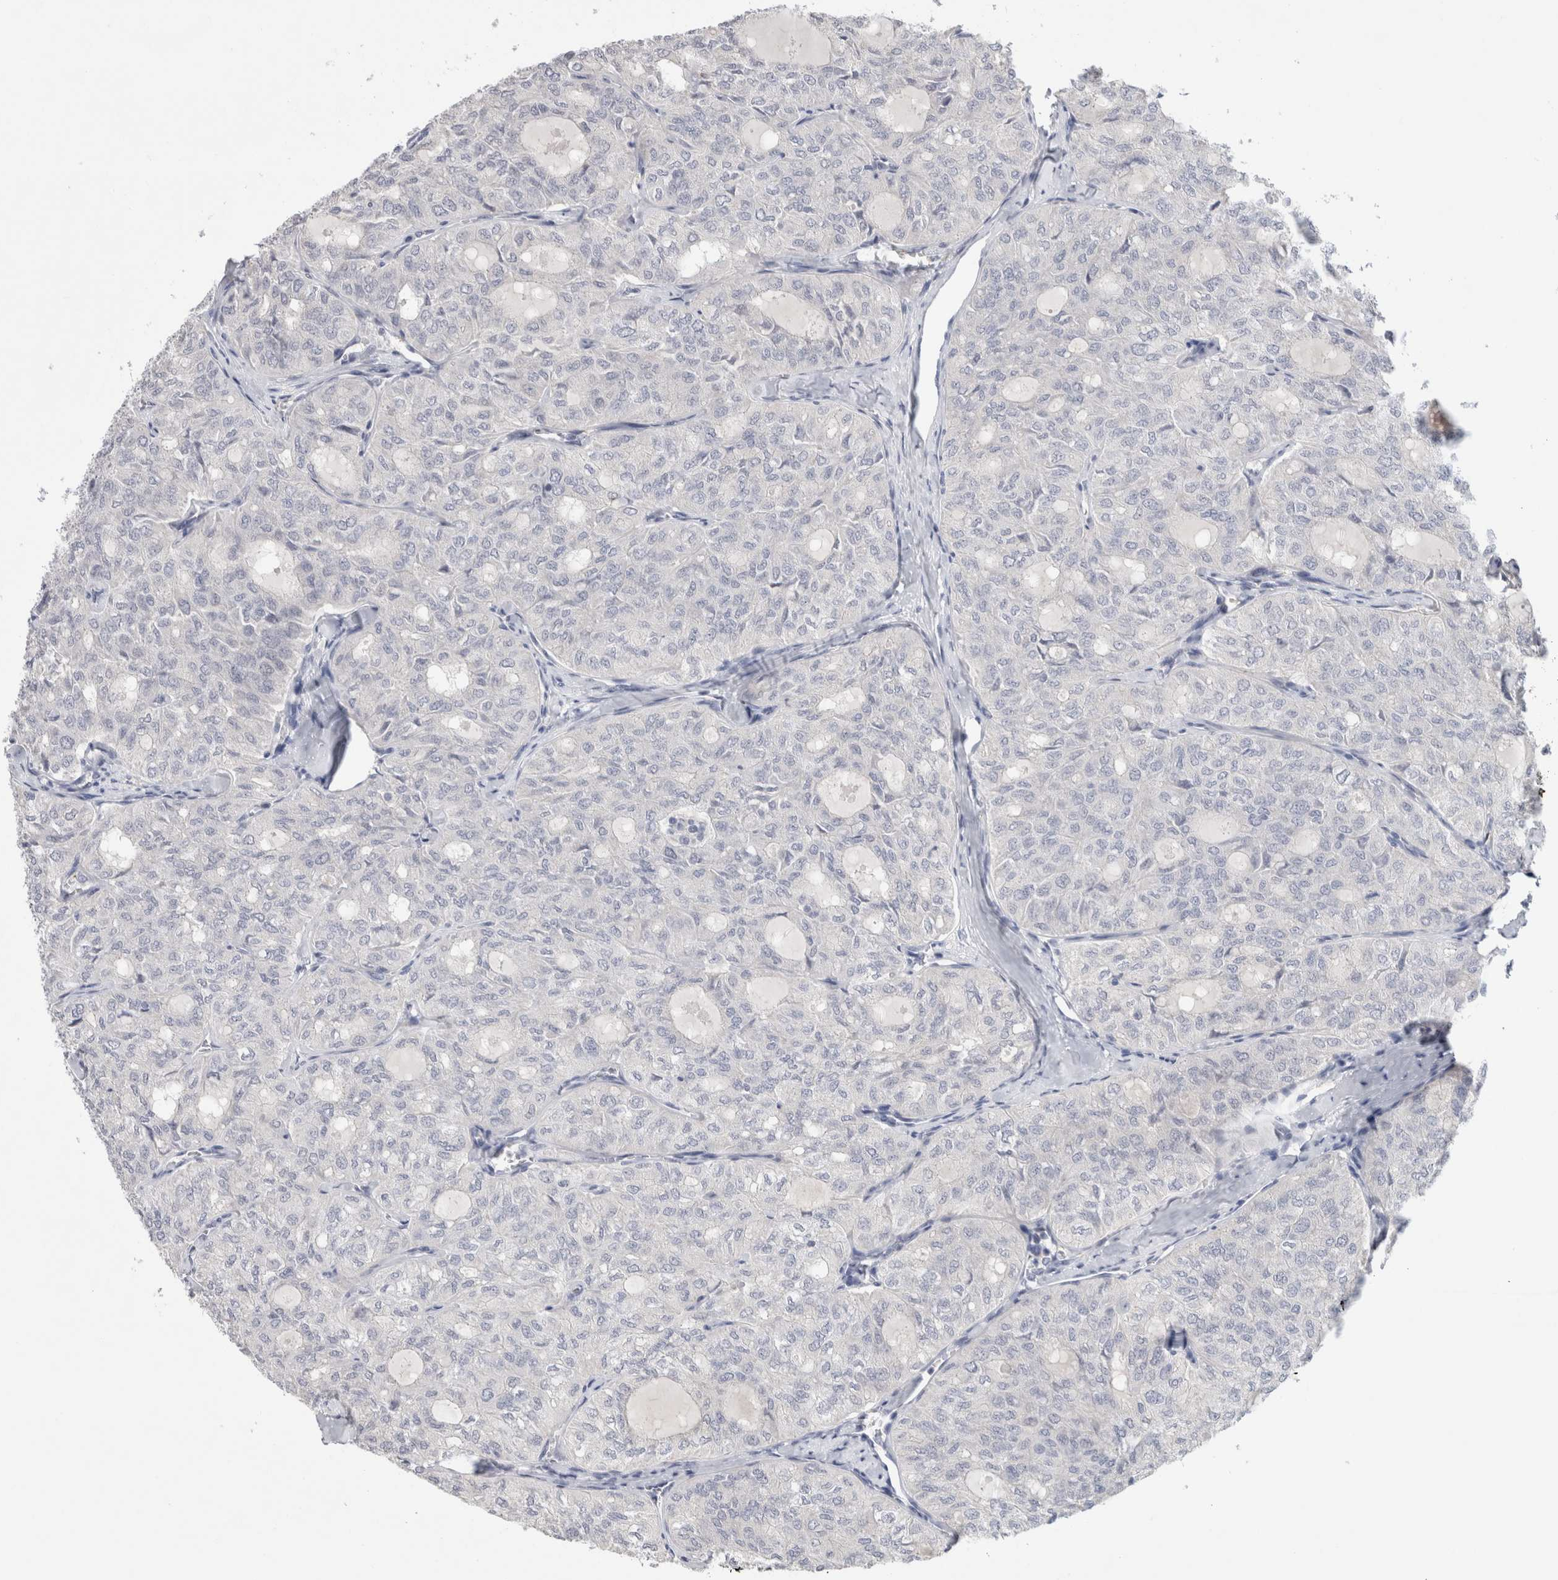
{"staining": {"intensity": "negative", "quantity": "none", "location": "none"}, "tissue": "thyroid cancer", "cell_type": "Tumor cells", "image_type": "cancer", "snomed": [{"axis": "morphology", "description": "Follicular adenoma carcinoma, NOS"}, {"axis": "topography", "description": "Thyroid gland"}], "caption": "The image shows no significant expression in tumor cells of thyroid follicular adenoma carcinoma.", "gene": "TONSL", "patient": {"sex": "male", "age": 75}}